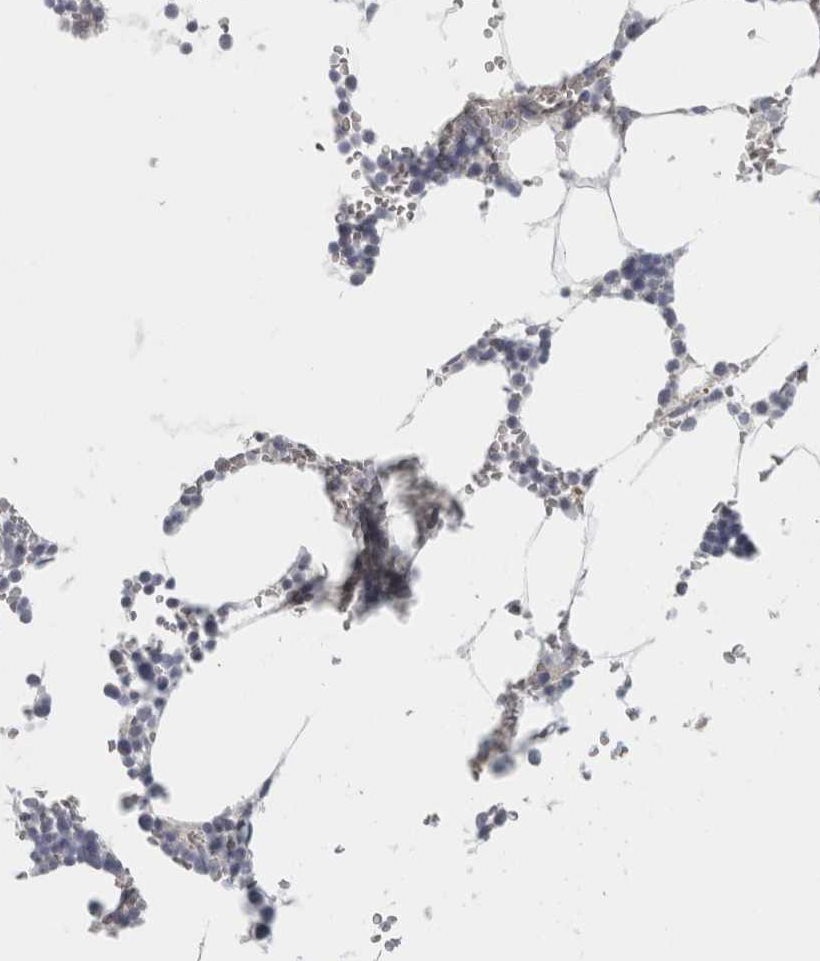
{"staining": {"intensity": "negative", "quantity": "none", "location": "none"}, "tissue": "bone marrow", "cell_type": "Hematopoietic cells", "image_type": "normal", "snomed": [{"axis": "morphology", "description": "Normal tissue, NOS"}, {"axis": "topography", "description": "Bone marrow"}], "caption": "IHC of normal bone marrow reveals no positivity in hematopoietic cells. The staining was performed using DAB to visualize the protein expression in brown, while the nuclei were stained in blue with hematoxylin (Magnification: 20x).", "gene": "FBLIM1", "patient": {"sex": "male", "age": 70}}